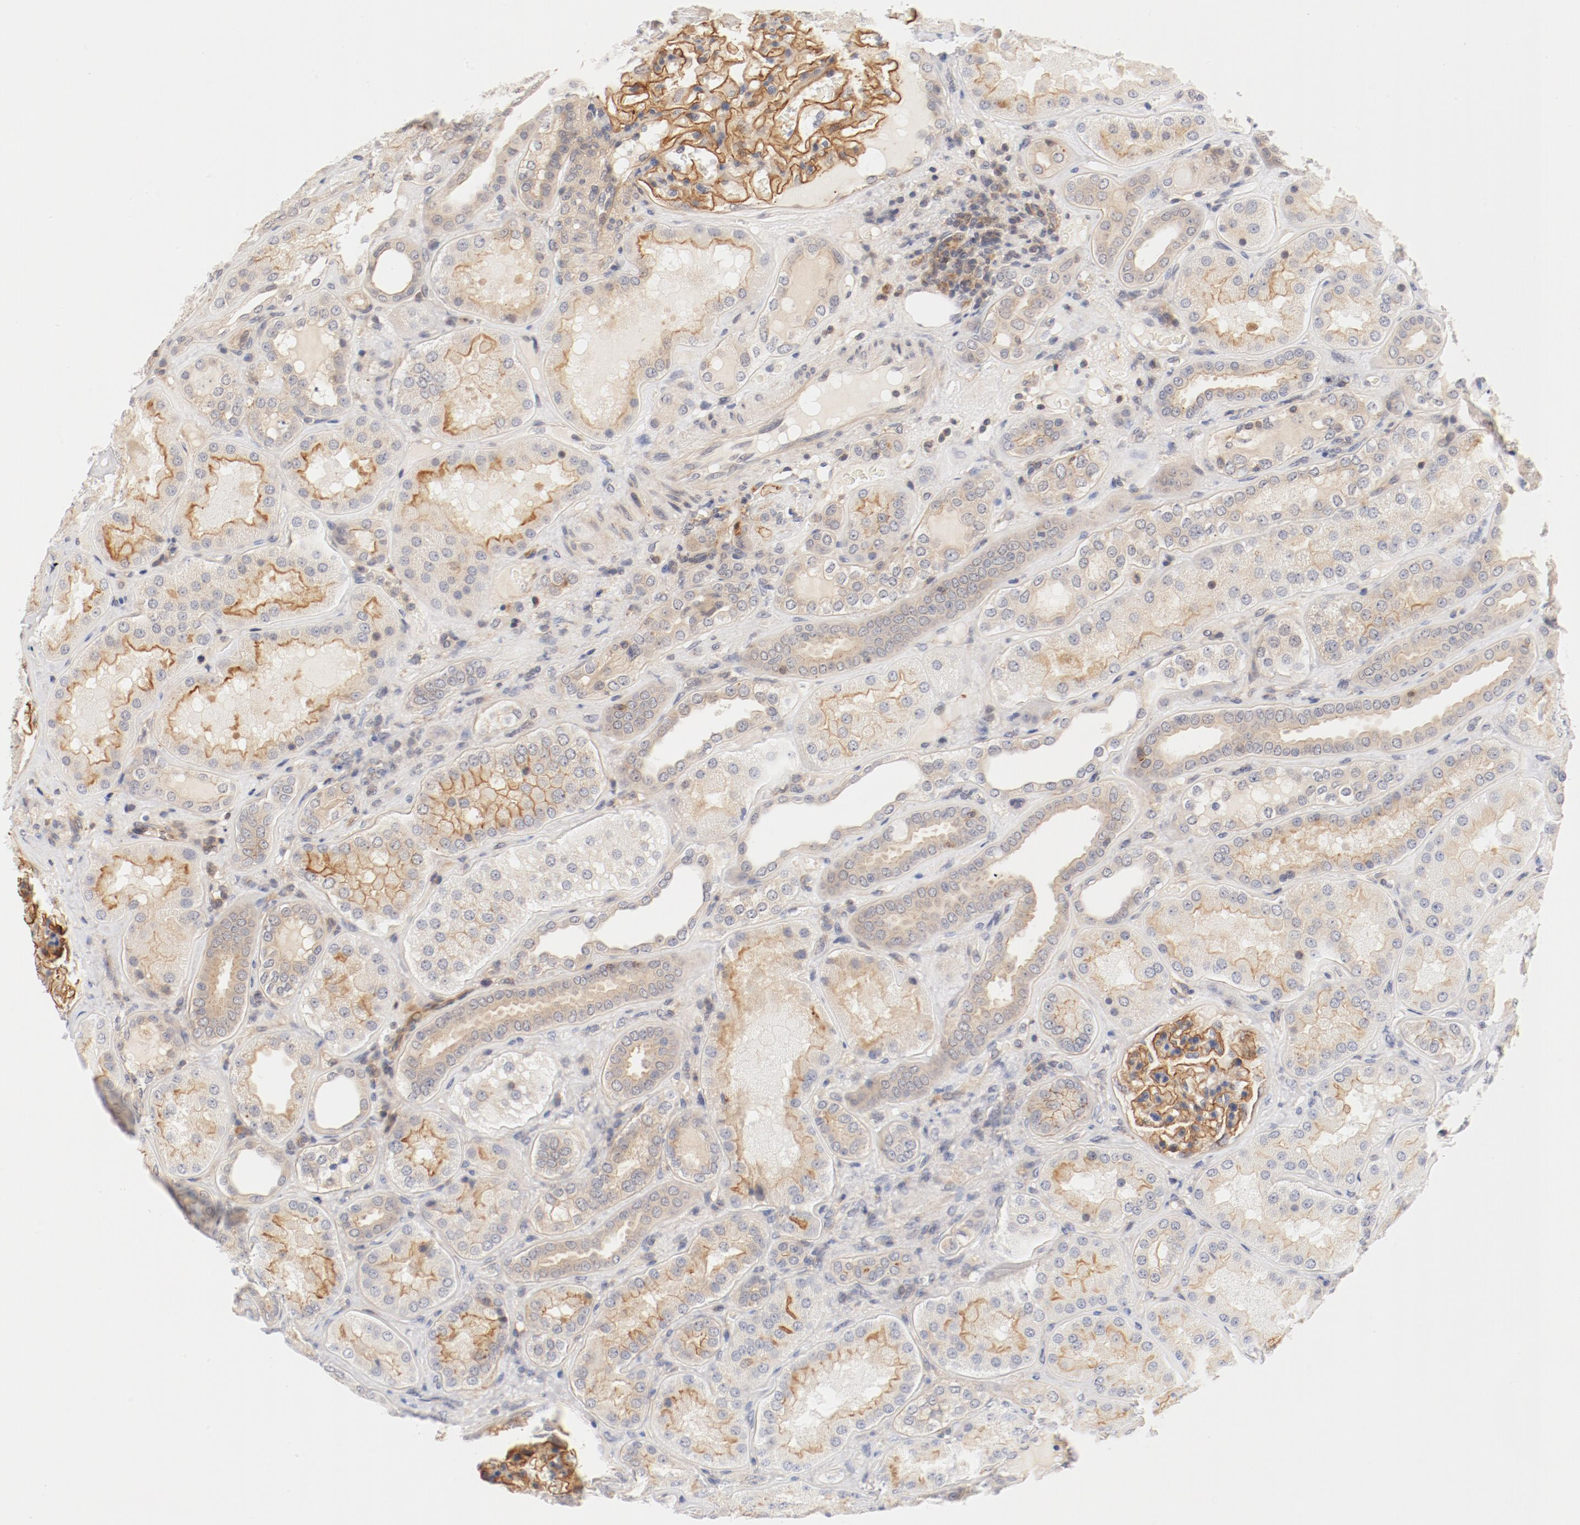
{"staining": {"intensity": "strong", "quantity": ">75%", "location": "cytoplasmic/membranous"}, "tissue": "kidney", "cell_type": "Cells in glomeruli", "image_type": "normal", "snomed": [{"axis": "morphology", "description": "Normal tissue, NOS"}, {"axis": "topography", "description": "Kidney"}], "caption": "Immunohistochemistry (IHC) (DAB (3,3'-diaminobenzidine)) staining of normal human kidney demonstrates strong cytoplasmic/membranous protein positivity in about >75% of cells in glomeruli.", "gene": "ZNF267", "patient": {"sex": "female", "age": 56}}